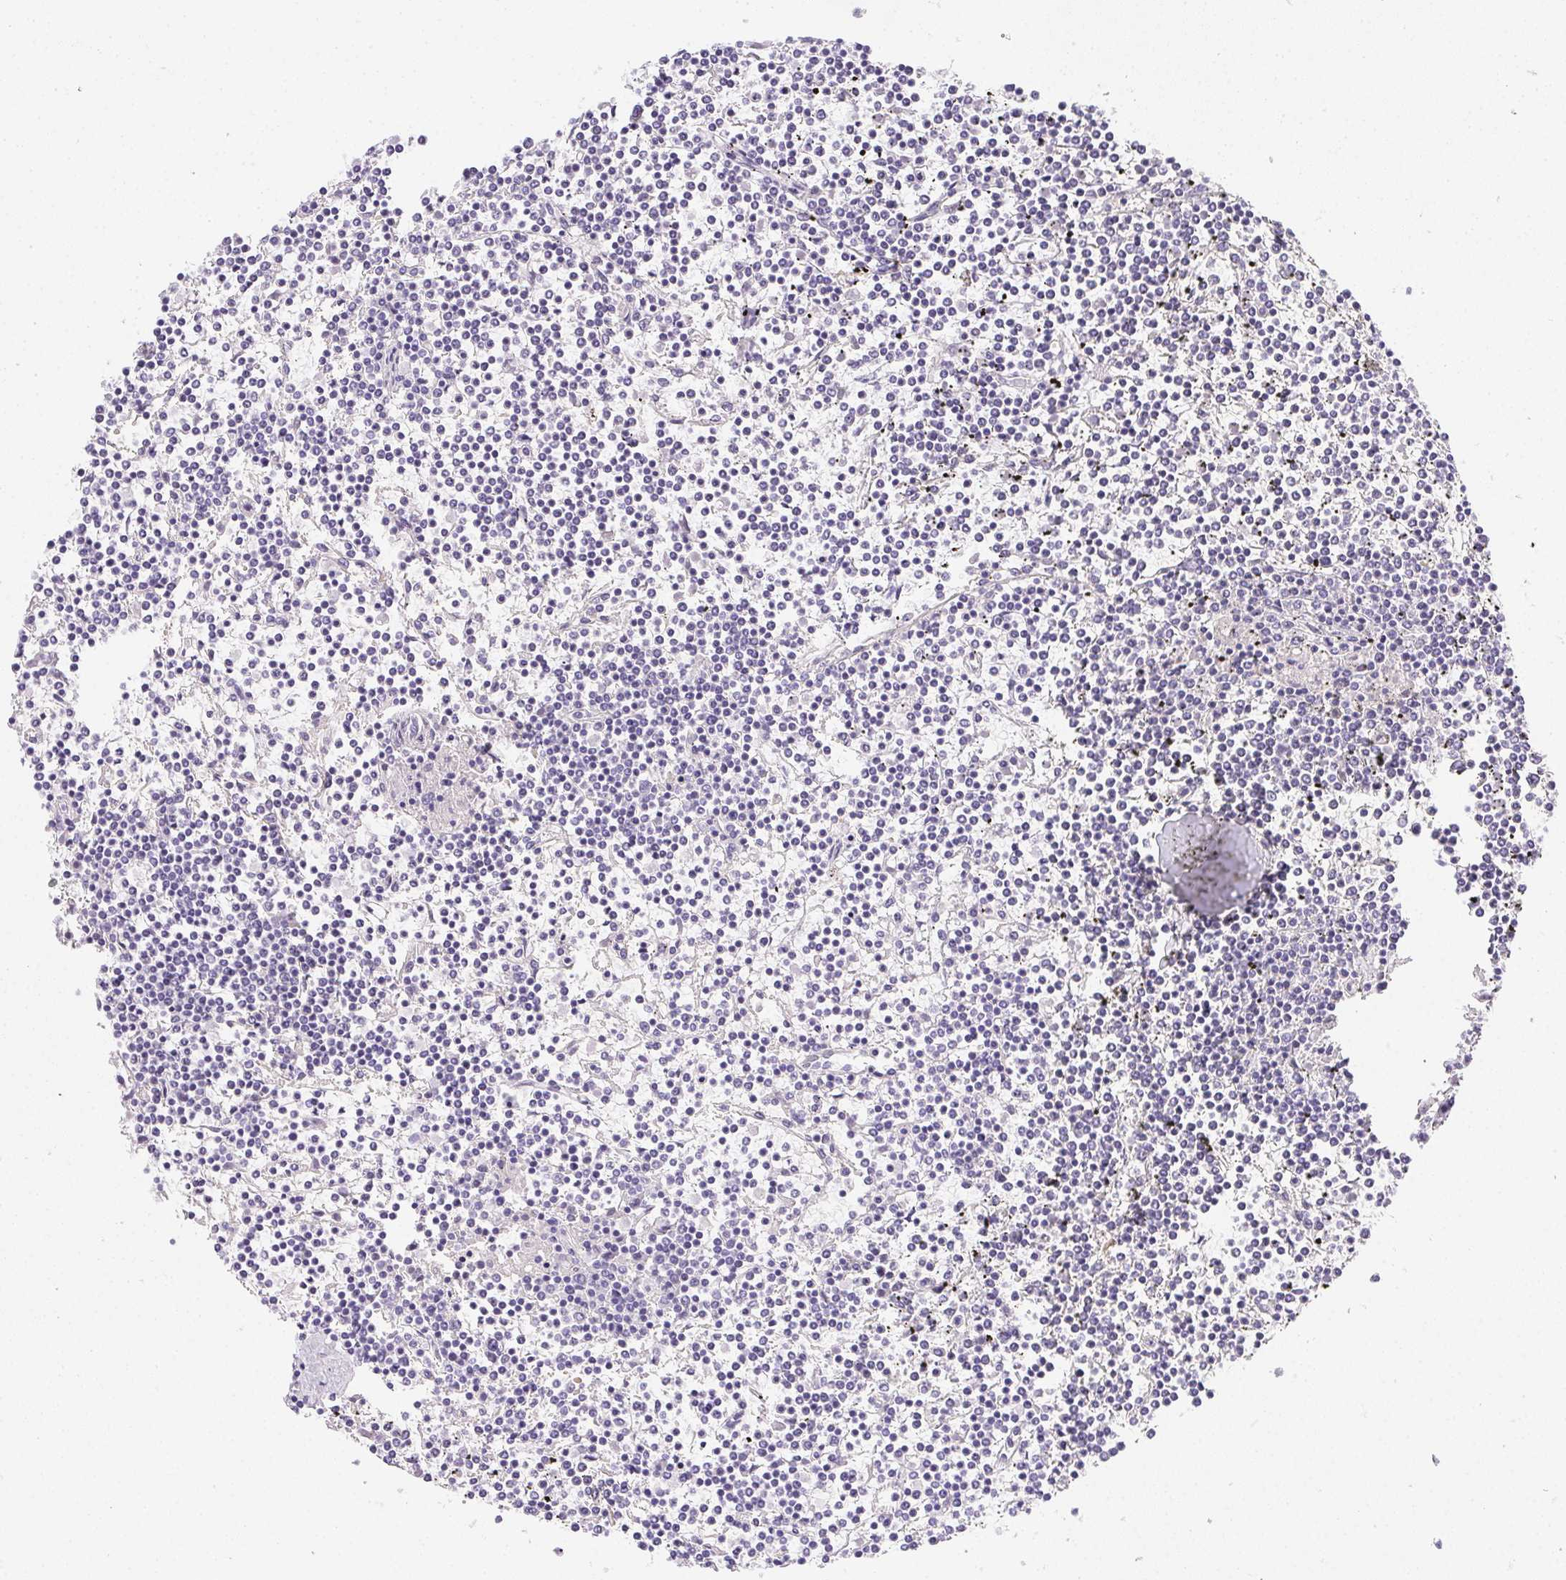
{"staining": {"intensity": "negative", "quantity": "none", "location": "none"}, "tissue": "lymphoma", "cell_type": "Tumor cells", "image_type": "cancer", "snomed": [{"axis": "morphology", "description": "Malignant lymphoma, non-Hodgkin's type, Low grade"}, {"axis": "topography", "description": "Spleen"}], "caption": "This histopathology image is of low-grade malignant lymphoma, non-Hodgkin's type stained with IHC to label a protein in brown with the nuclei are counter-stained blue. There is no staining in tumor cells.", "gene": "SLC17A7", "patient": {"sex": "female", "age": 19}}